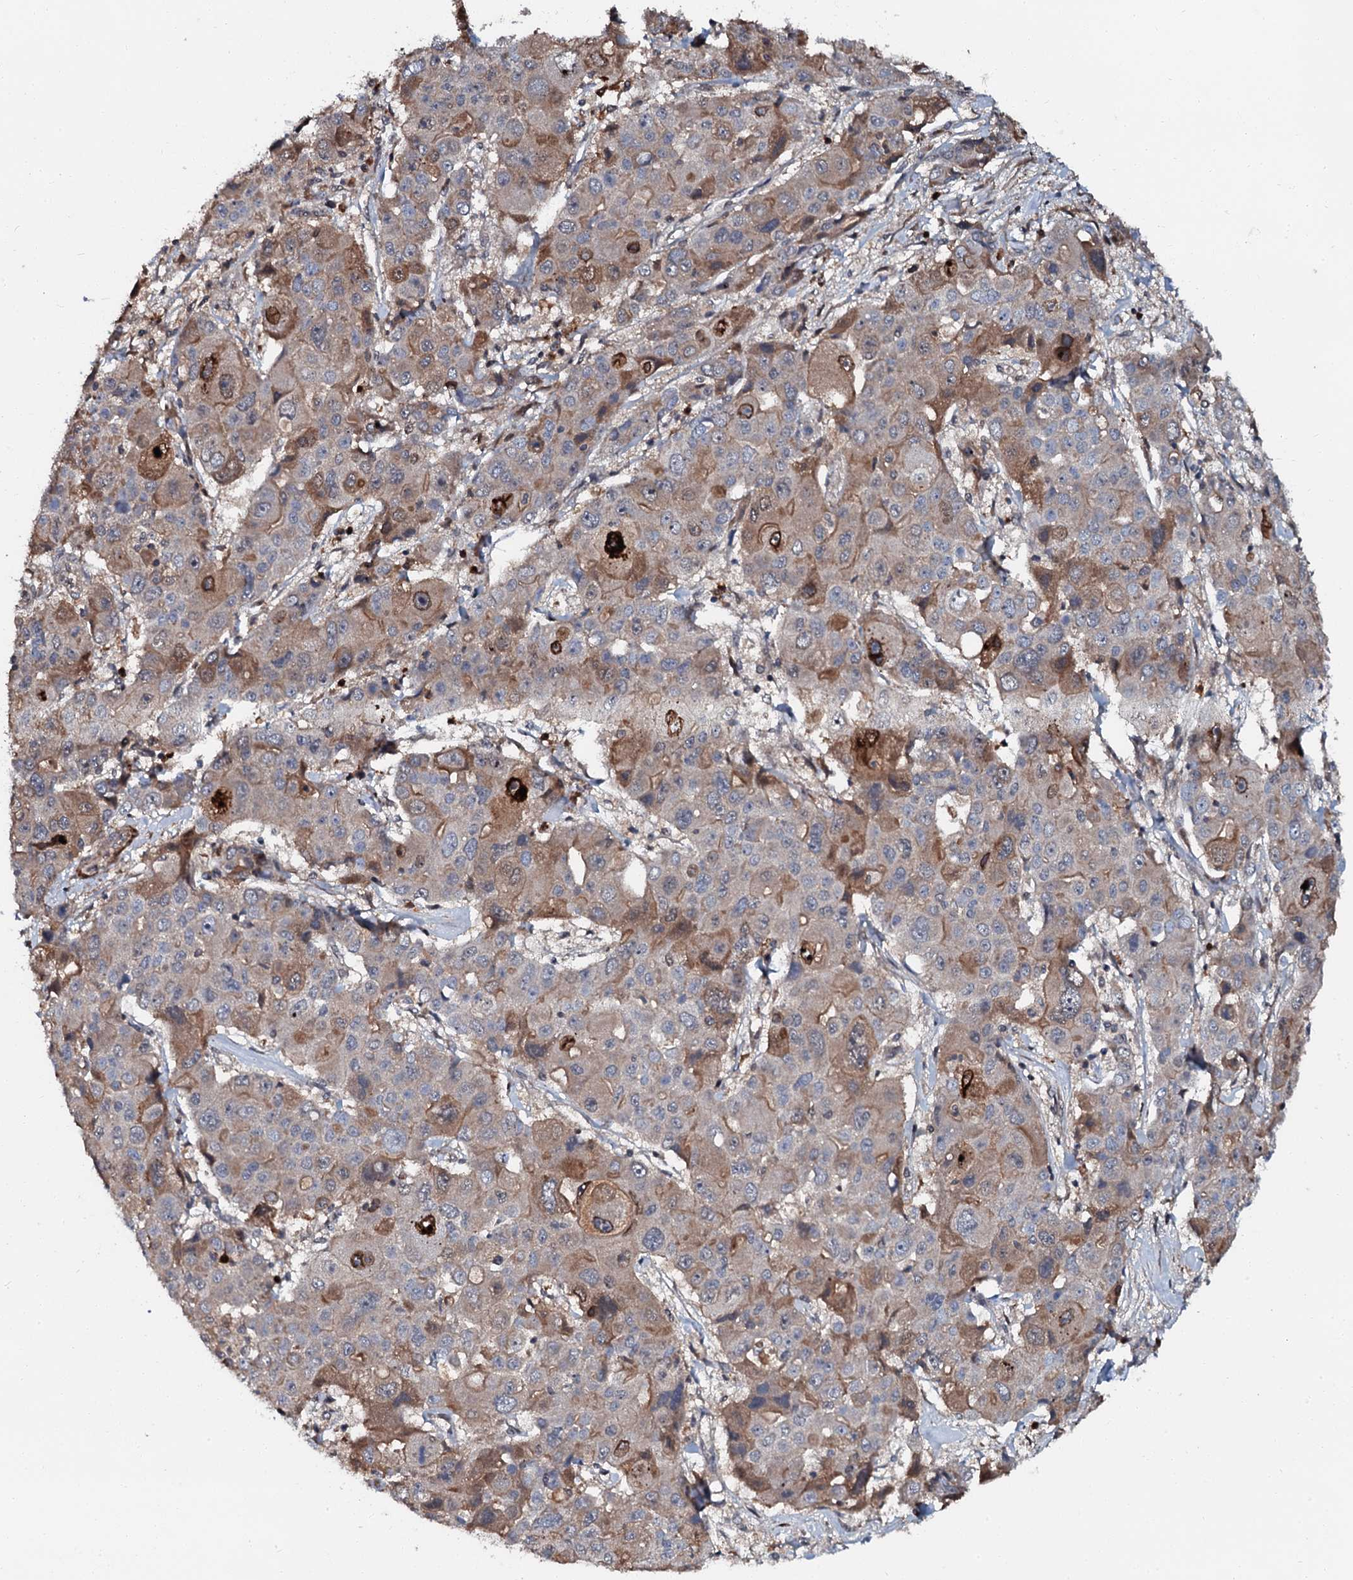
{"staining": {"intensity": "moderate", "quantity": "<25%", "location": "cytoplasmic/membranous"}, "tissue": "liver cancer", "cell_type": "Tumor cells", "image_type": "cancer", "snomed": [{"axis": "morphology", "description": "Cholangiocarcinoma"}, {"axis": "topography", "description": "Liver"}], "caption": "Moderate cytoplasmic/membranous staining is seen in approximately <25% of tumor cells in liver cancer (cholangiocarcinoma).", "gene": "N4BP1", "patient": {"sex": "male", "age": 67}}